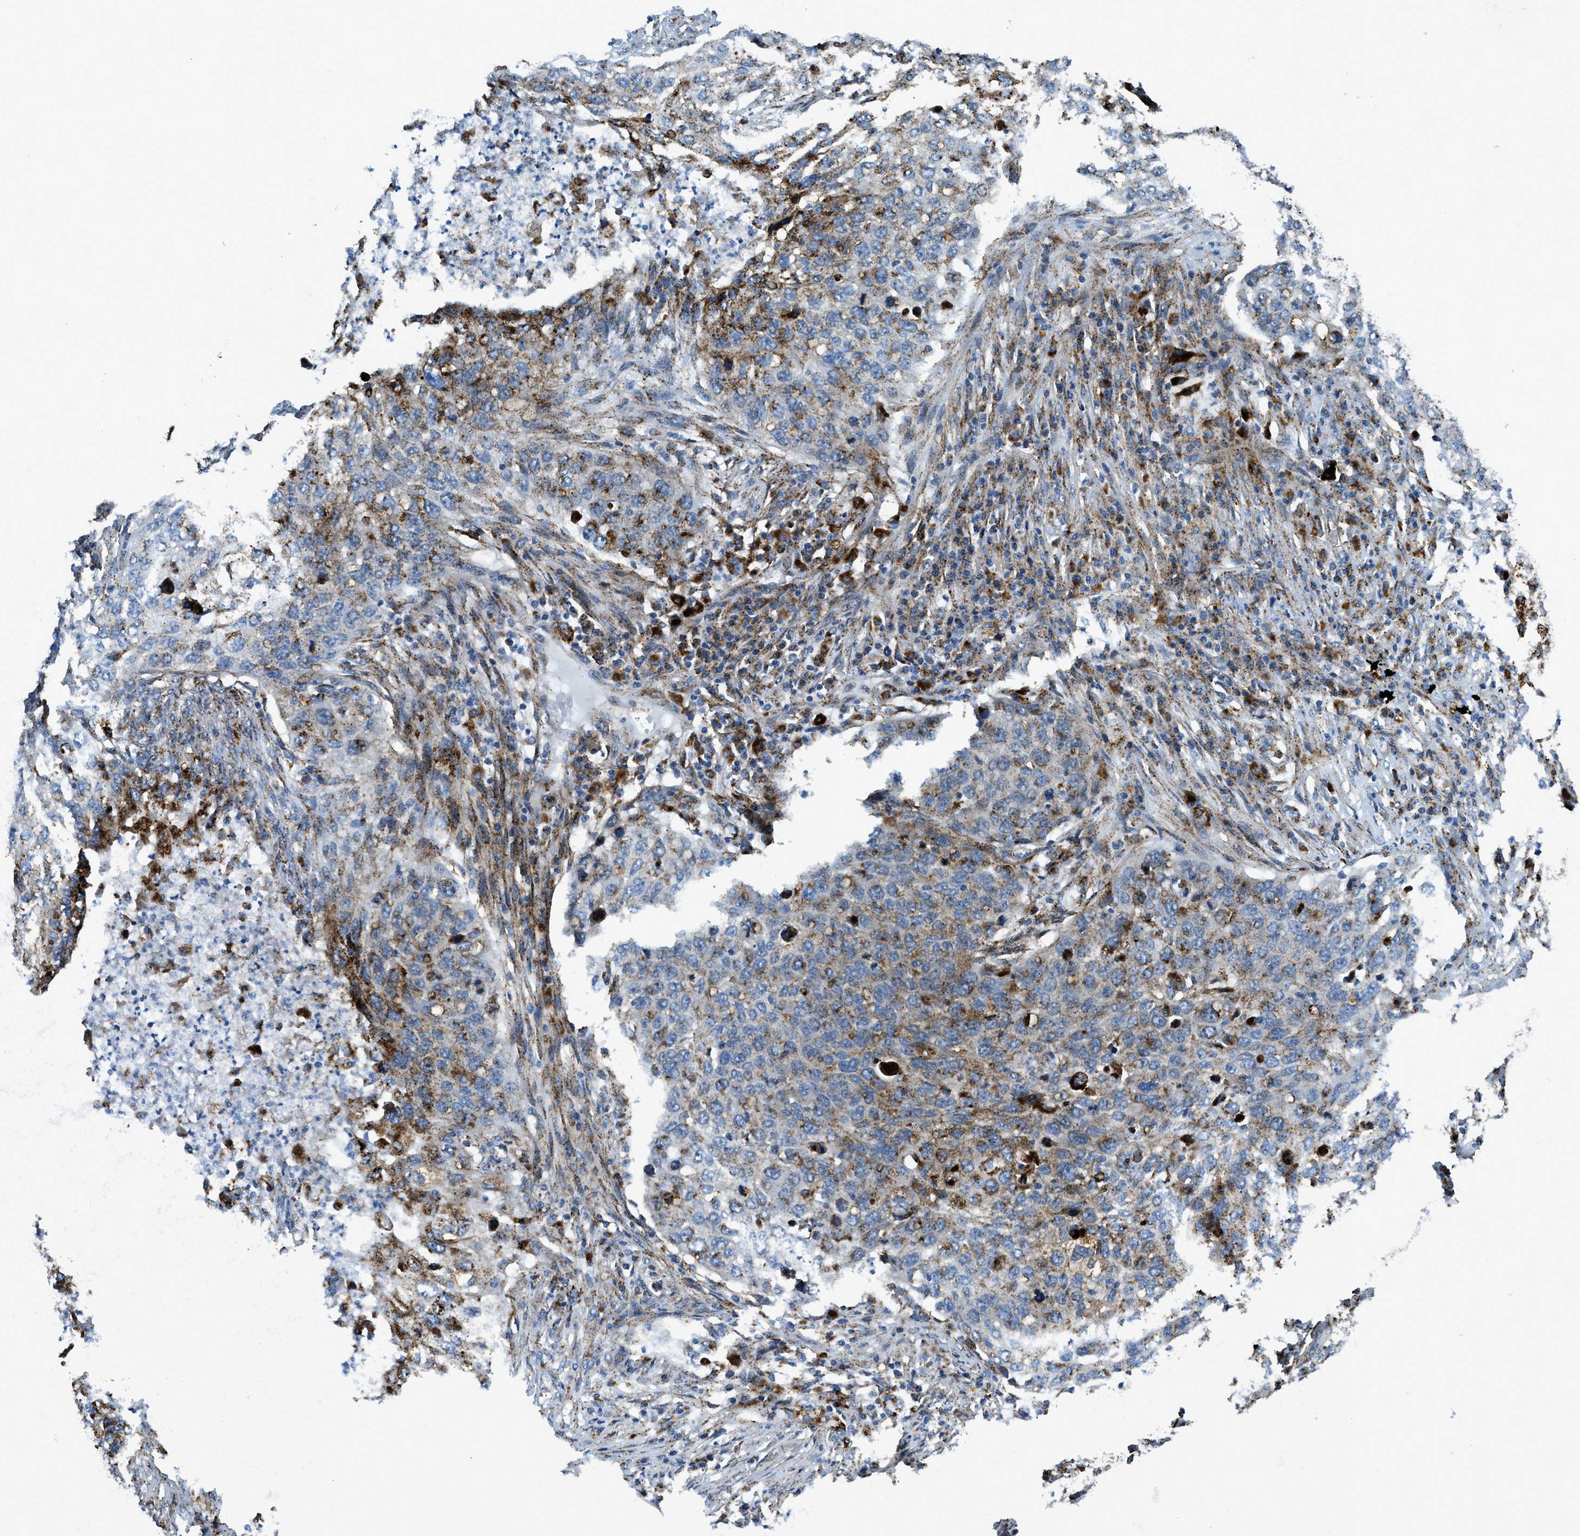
{"staining": {"intensity": "moderate", "quantity": "25%-75%", "location": "cytoplasmic/membranous"}, "tissue": "lung cancer", "cell_type": "Tumor cells", "image_type": "cancer", "snomed": [{"axis": "morphology", "description": "Squamous cell carcinoma, NOS"}, {"axis": "topography", "description": "Lung"}], "caption": "Human lung cancer stained for a protein (brown) exhibits moderate cytoplasmic/membranous positive expression in about 25%-75% of tumor cells.", "gene": "SCARB2", "patient": {"sex": "female", "age": 63}}